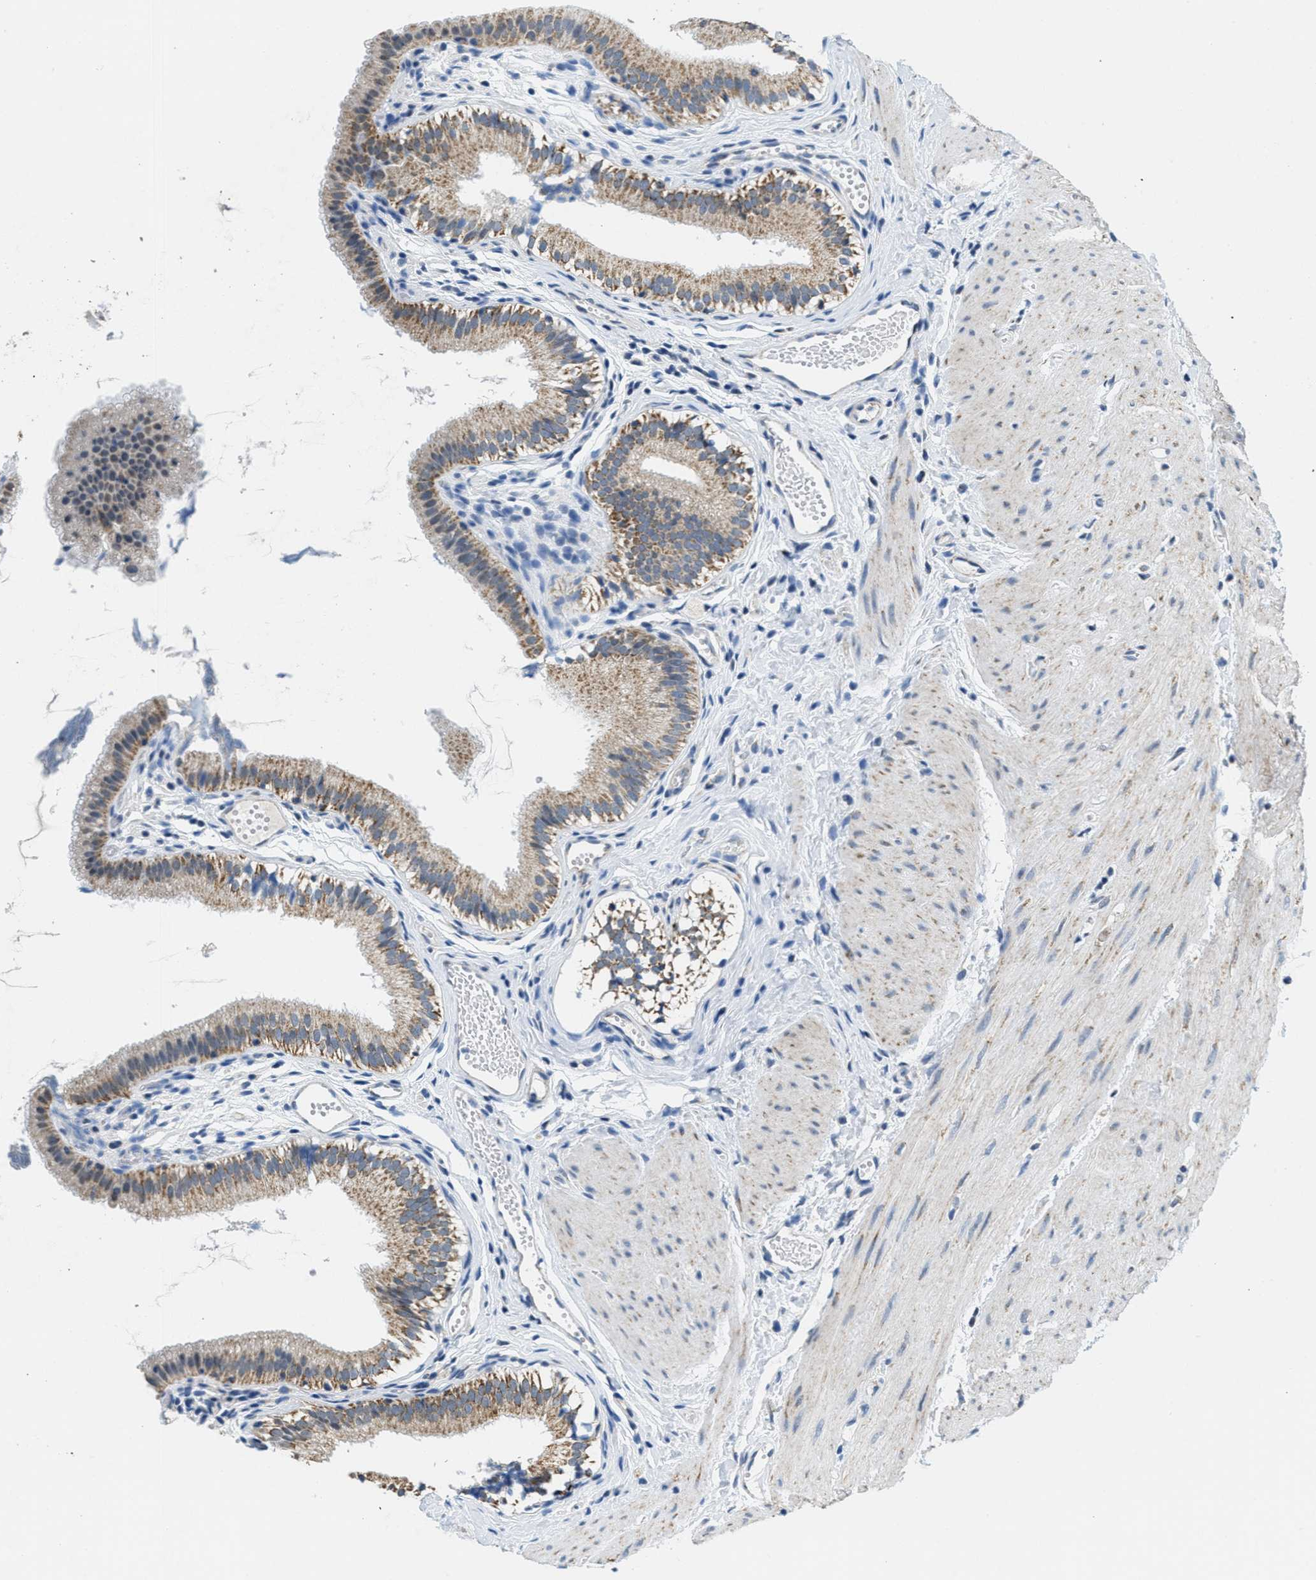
{"staining": {"intensity": "moderate", "quantity": ">75%", "location": "cytoplasmic/membranous"}, "tissue": "gallbladder", "cell_type": "Glandular cells", "image_type": "normal", "snomed": [{"axis": "morphology", "description": "Normal tissue, NOS"}, {"axis": "topography", "description": "Gallbladder"}], "caption": "DAB immunohistochemical staining of benign gallbladder shows moderate cytoplasmic/membranous protein expression in about >75% of glandular cells.", "gene": "TOMM70", "patient": {"sex": "female", "age": 26}}